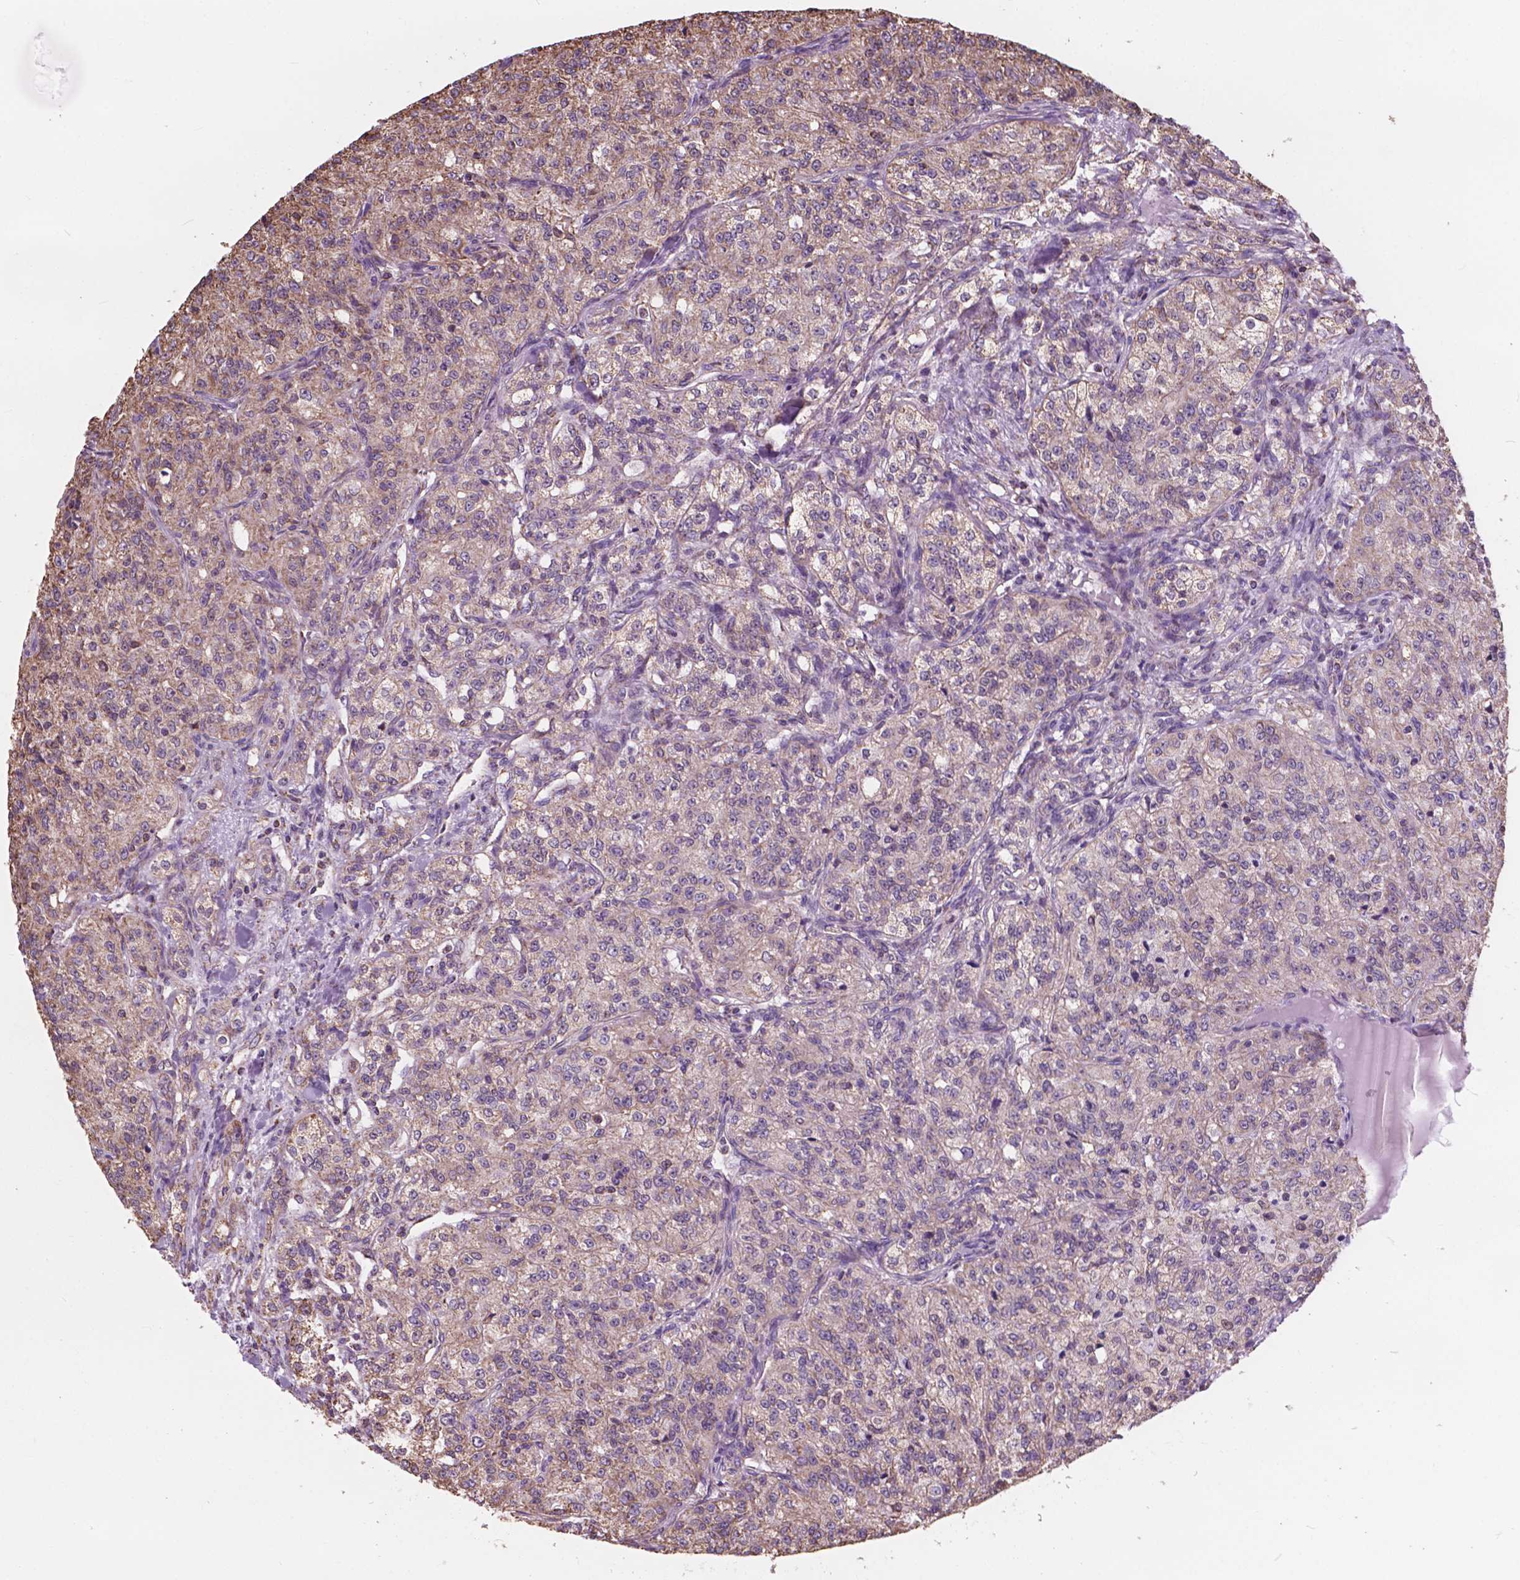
{"staining": {"intensity": "weak", "quantity": ">75%", "location": "cytoplasmic/membranous"}, "tissue": "renal cancer", "cell_type": "Tumor cells", "image_type": "cancer", "snomed": [{"axis": "morphology", "description": "Adenocarcinoma, NOS"}, {"axis": "topography", "description": "Kidney"}], "caption": "Brown immunohistochemical staining in renal adenocarcinoma demonstrates weak cytoplasmic/membranous positivity in about >75% of tumor cells.", "gene": "SCOC", "patient": {"sex": "female", "age": 63}}